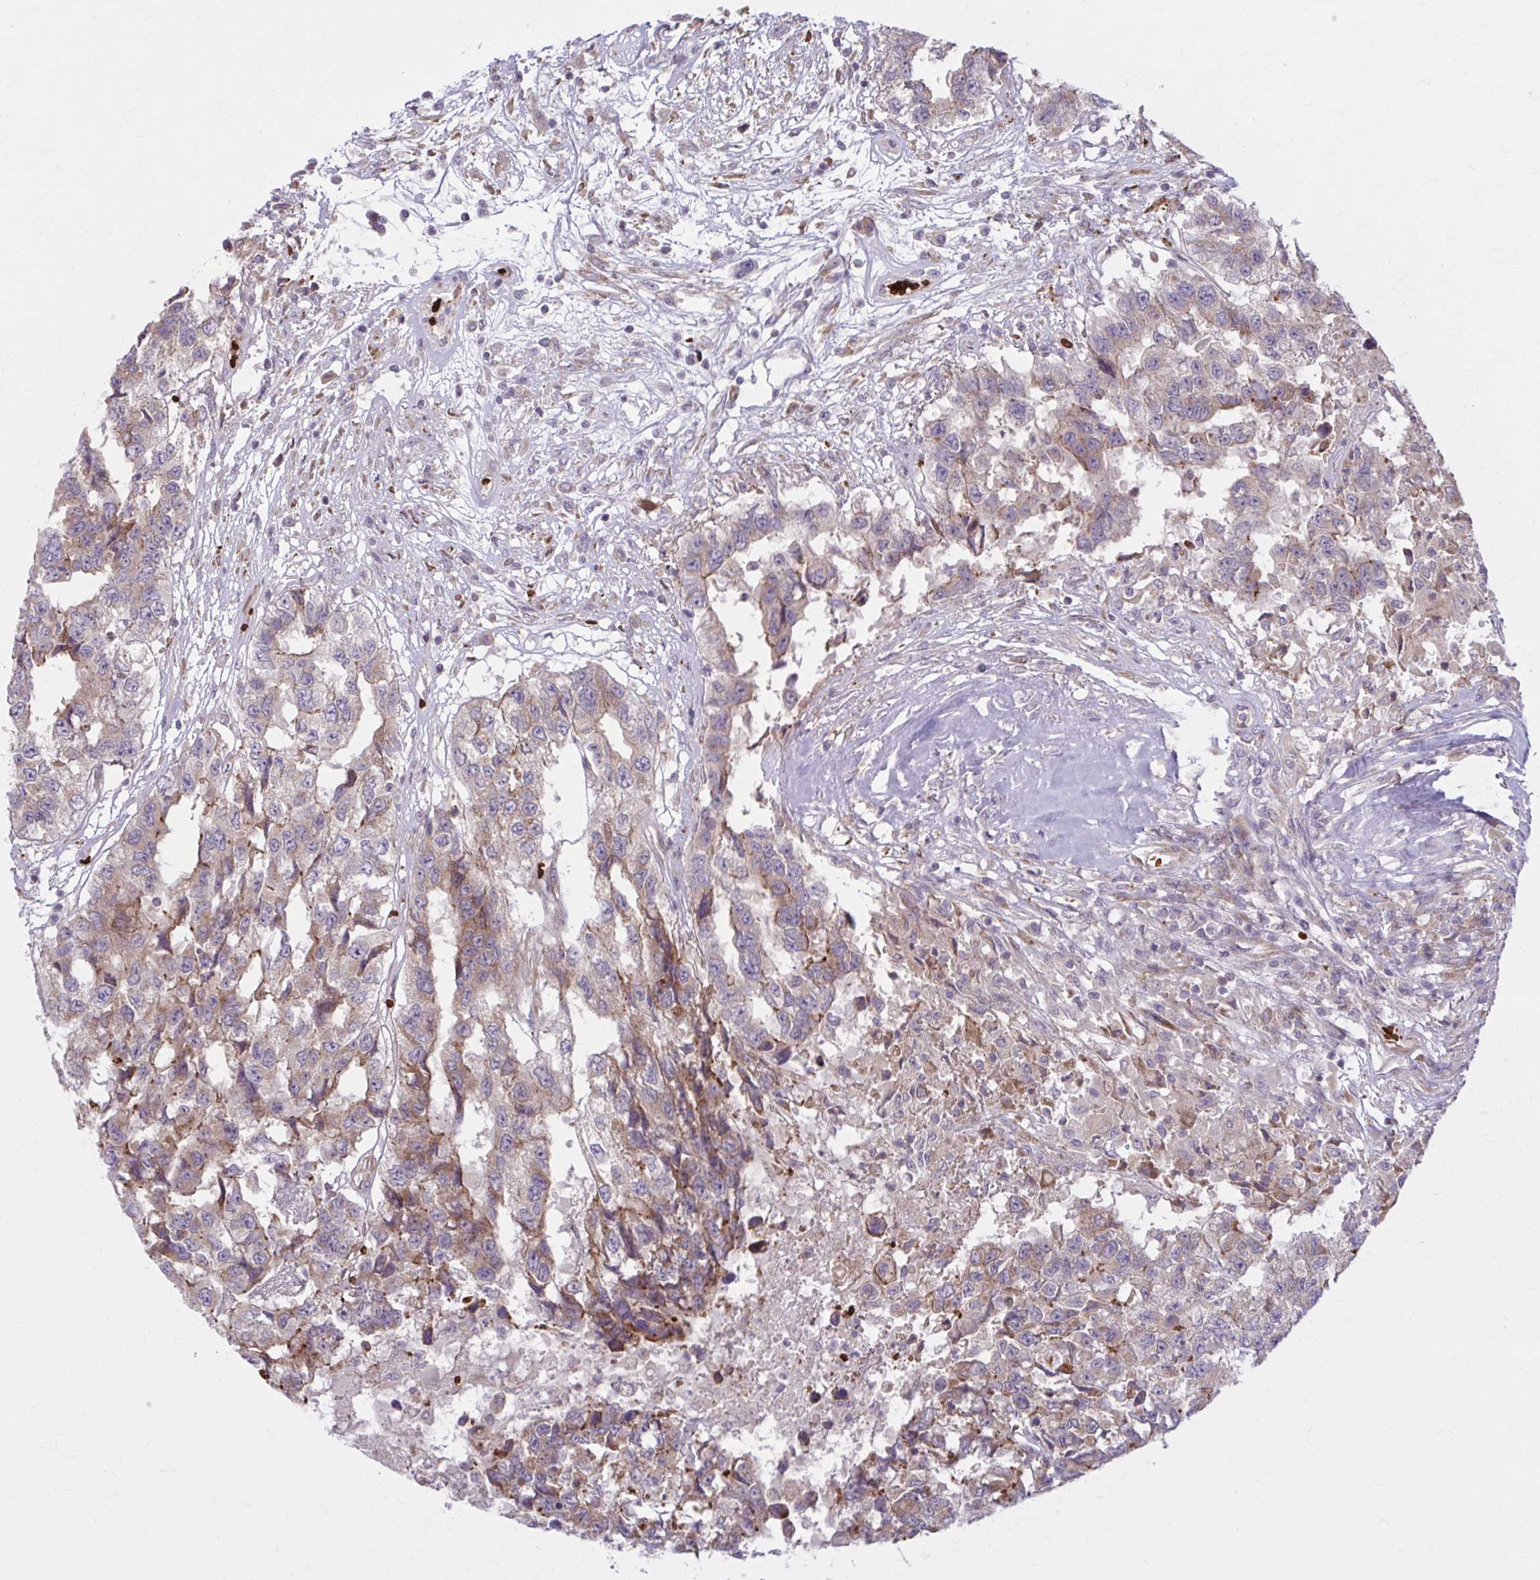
{"staining": {"intensity": "weak", "quantity": "25%-75%", "location": "cytoplasmic/membranous"}, "tissue": "testis cancer", "cell_type": "Tumor cells", "image_type": "cancer", "snomed": [{"axis": "morphology", "description": "Carcinoma, Embryonal, NOS"}, {"axis": "topography", "description": "Testis"}], "caption": "A micrograph of human testis cancer stained for a protein shows weak cytoplasmic/membranous brown staining in tumor cells. (brown staining indicates protein expression, while blue staining denotes nuclei).", "gene": "SNF8", "patient": {"sex": "male", "age": 83}}